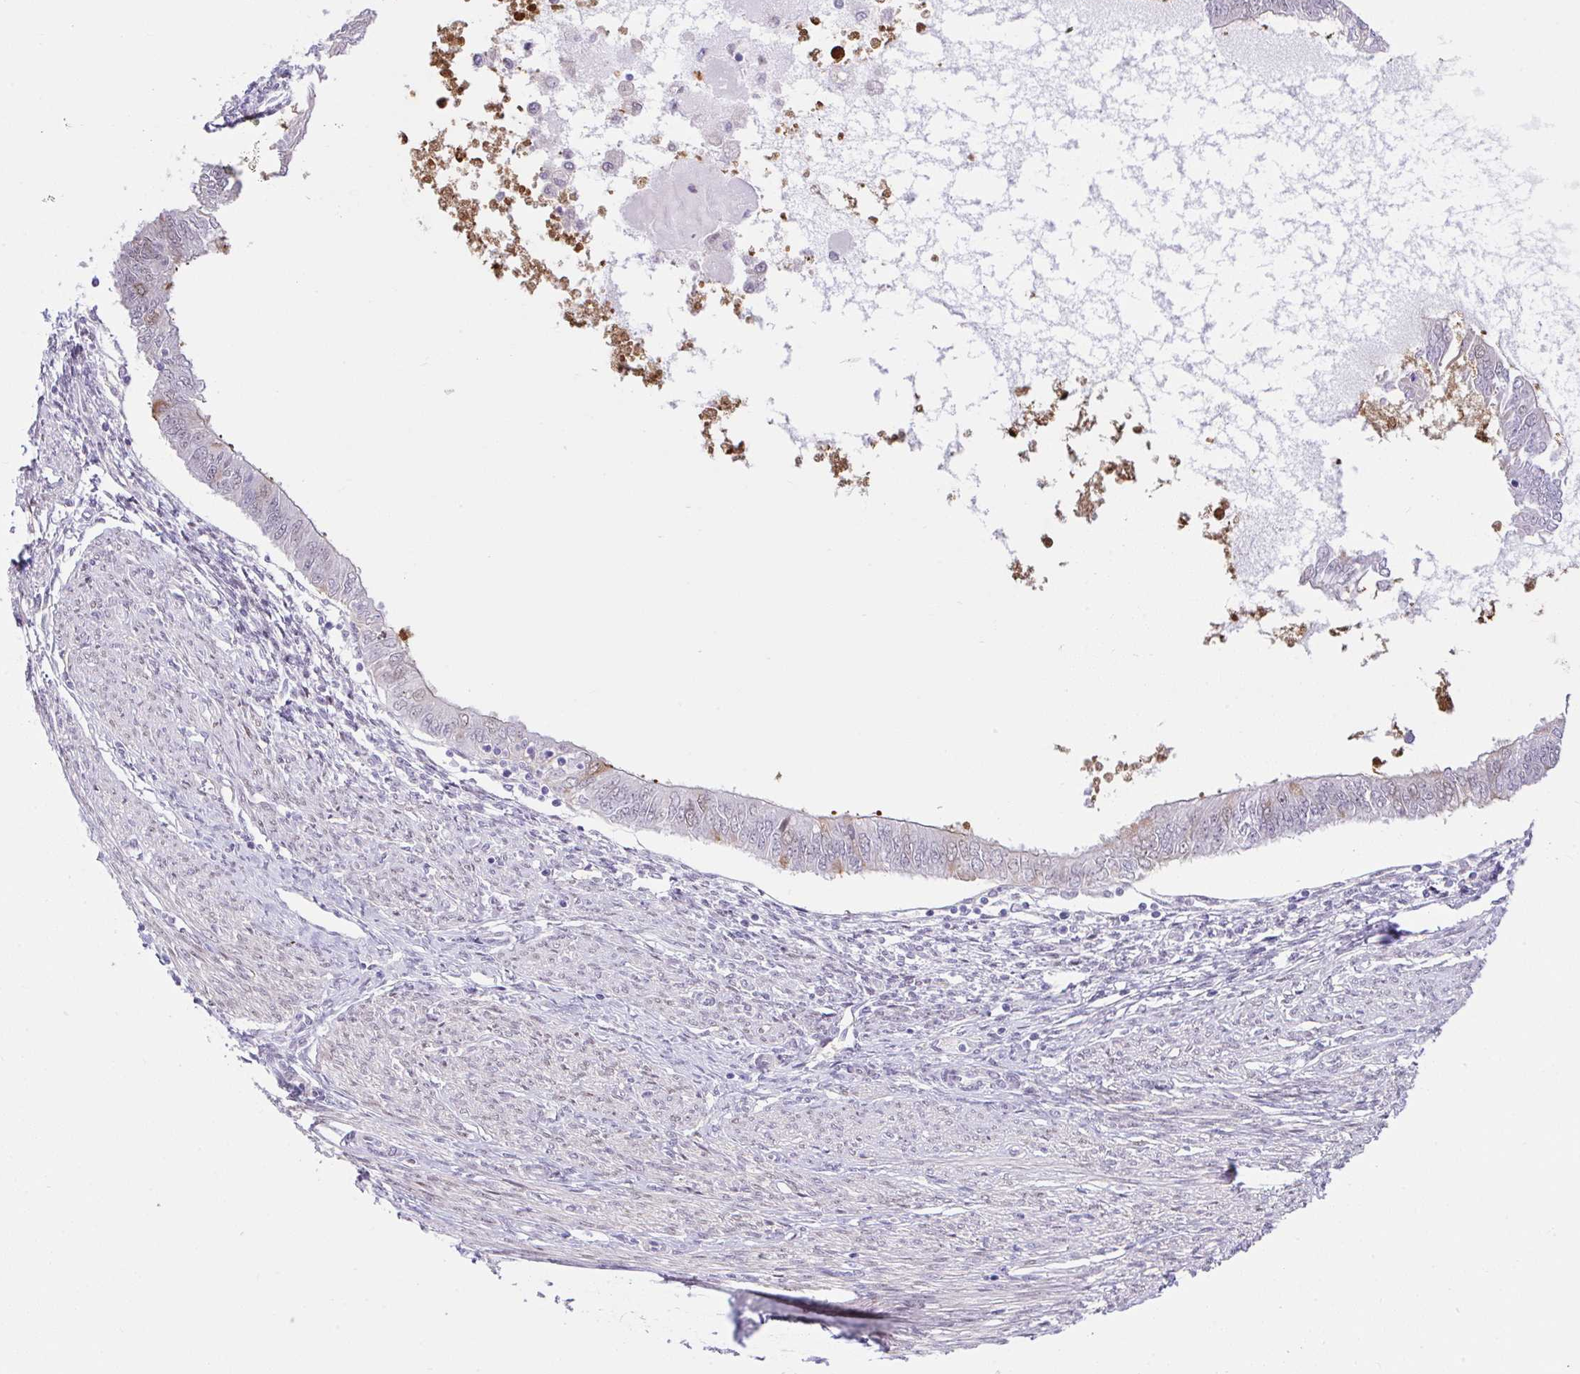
{"staining": {"intensity": "weak", "quantity": "<25%", "location": "cytoplasmic/membranous,nuclear"}, "tissue": "endometrial cancer", "cell_type": "Tumor cells", "image_type": "cancer", "snomed": [{"axis": "morphology", "description": "Adenocarcinoma, NOS"}, {"axis": "topography", "description": "Endometrium"}], "caption": "Tumor cells are negative for protein expression in human endometrial cancer (adenocarcinoma).", "gene": "ZNF485", "patient": {"sex": "female", "age": 58}}